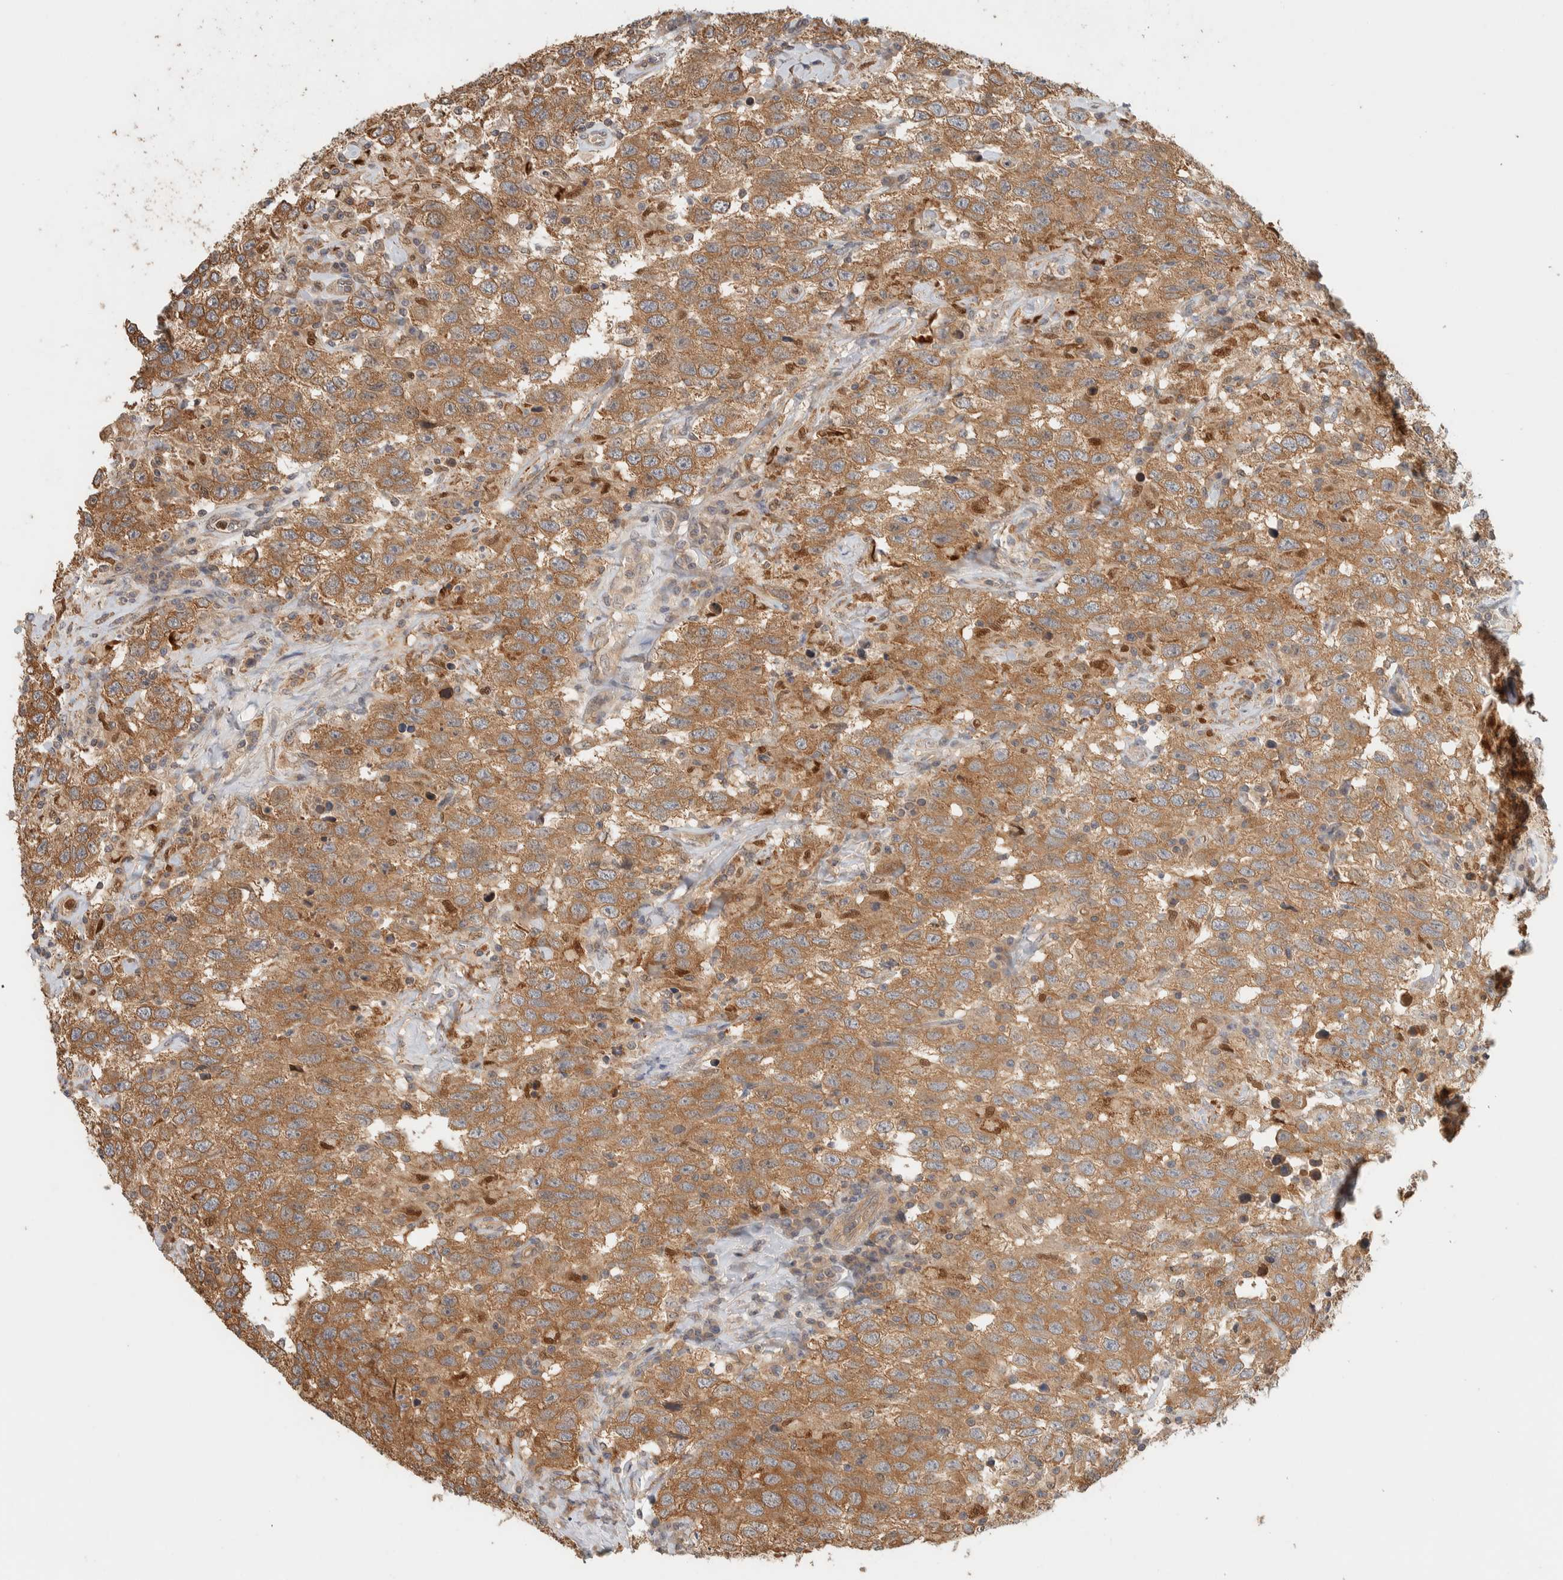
{"staining": {"intensity": "moderate", "quantity": ">75%", "location": "cytoplasmic/membranous"}, "tissue": "testis cancer", "cell_type": "Tumor cells", "image_type": "cancer", "snomed": [{"axis": "morphology", "description": "Seminoma, NOS"}, {"axis": "topography", "description": "Testis"}], "caption": "This image demonstrates IHC staining of human testis cancer, with medium moderate cytoplasmic/membranous staining in about >75% of tumor cells.", "gene": "ADSS2", "patient": {"sex": "male", "age": 41}}